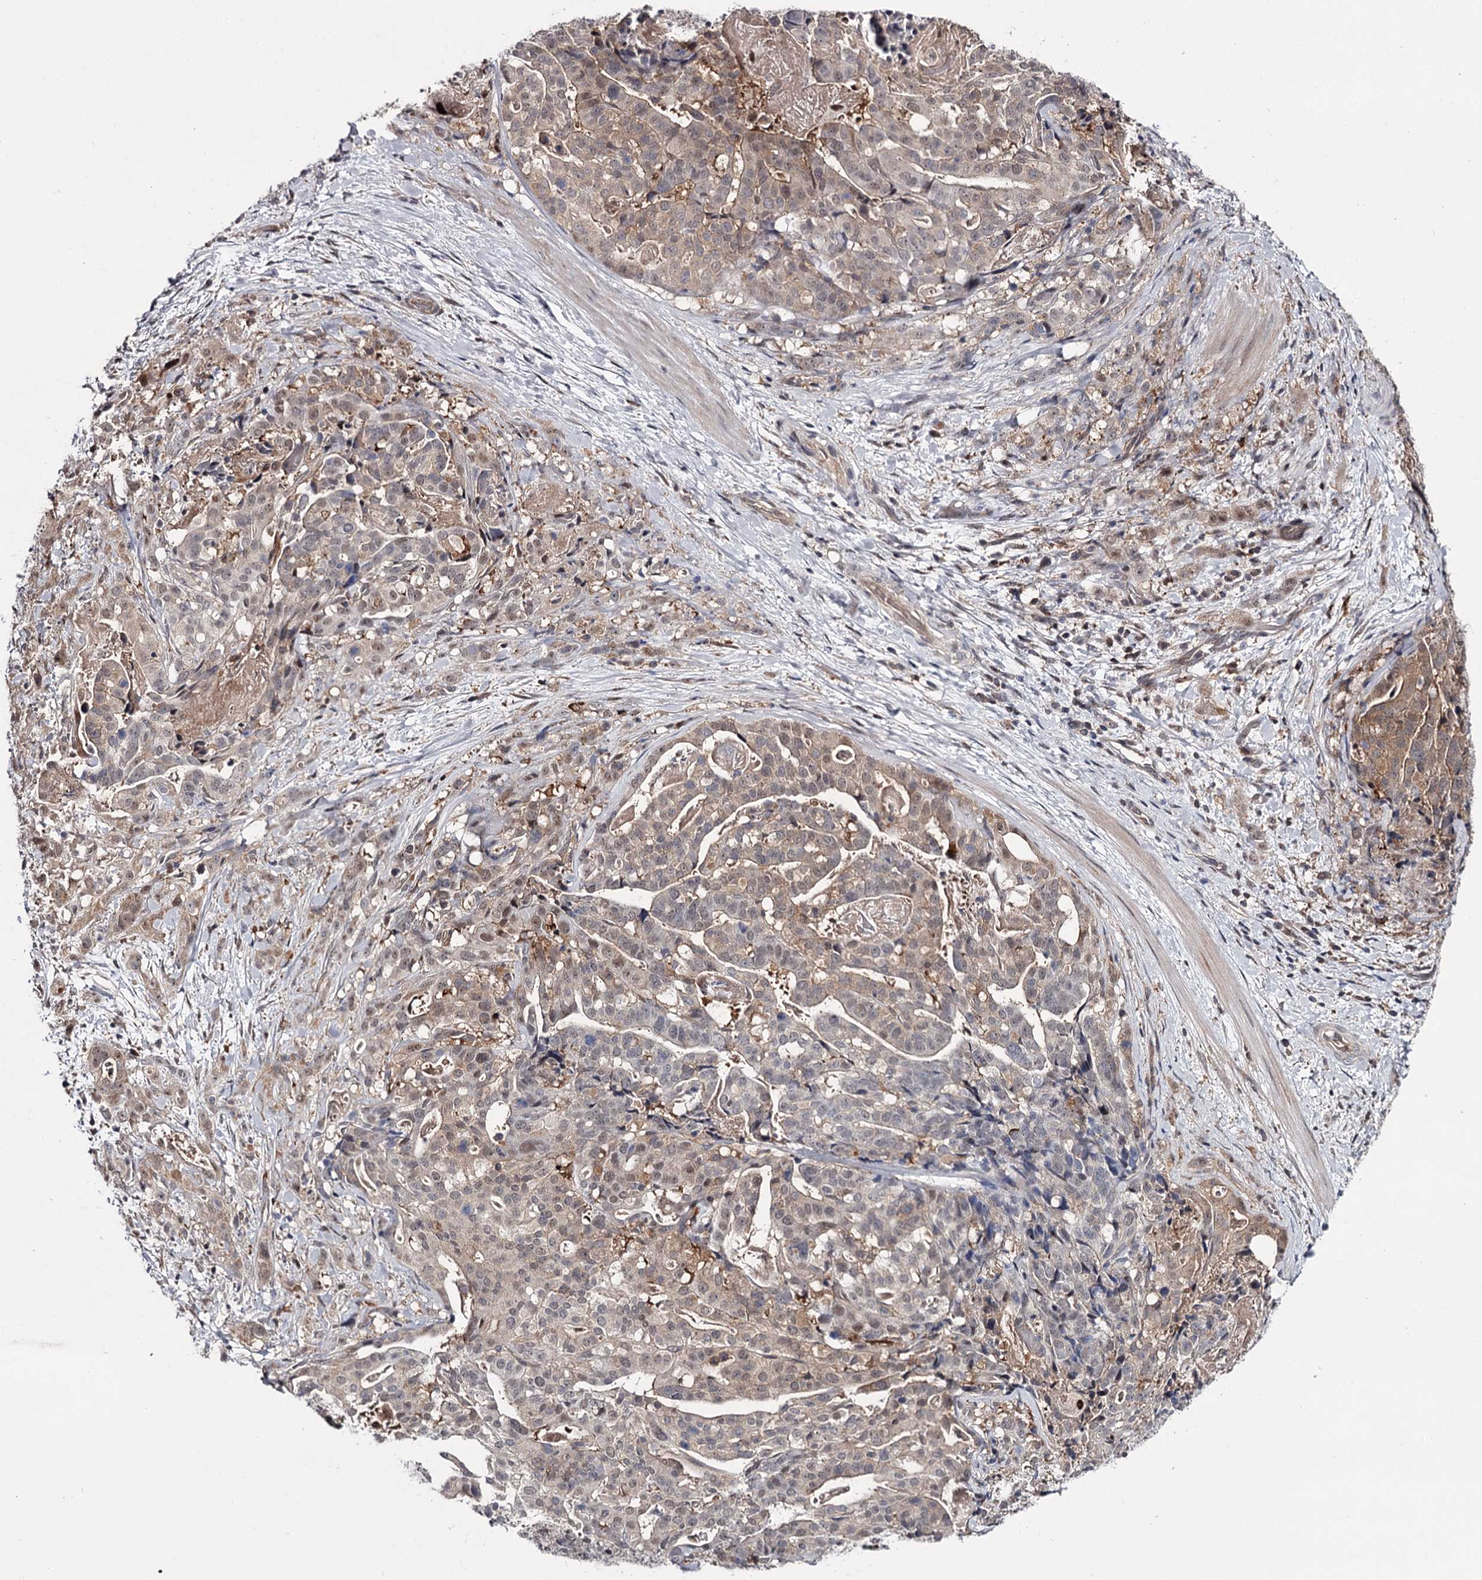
{"staining": {"intensity": "weak", "quantity": "<25%", "location": "cytoplasmic/membranous"}, "tissue": "stomach cancer", "cell_type": "Tumor cells", "image_type": "cancer", "snomed": [{"axis": "morphology", "description": "Adenocarcinoma, NOS"}, {"axis": "topography", "description": "Stomach"}], "caption": "A high-resolution photomicrograph shows immunohistochemistry staining of adenocarcinoma (stomach), which demonstrates no significant staining in tumor cells.", "gene": "GTSF1", "patient": {"sex": "male", "age": 48}}